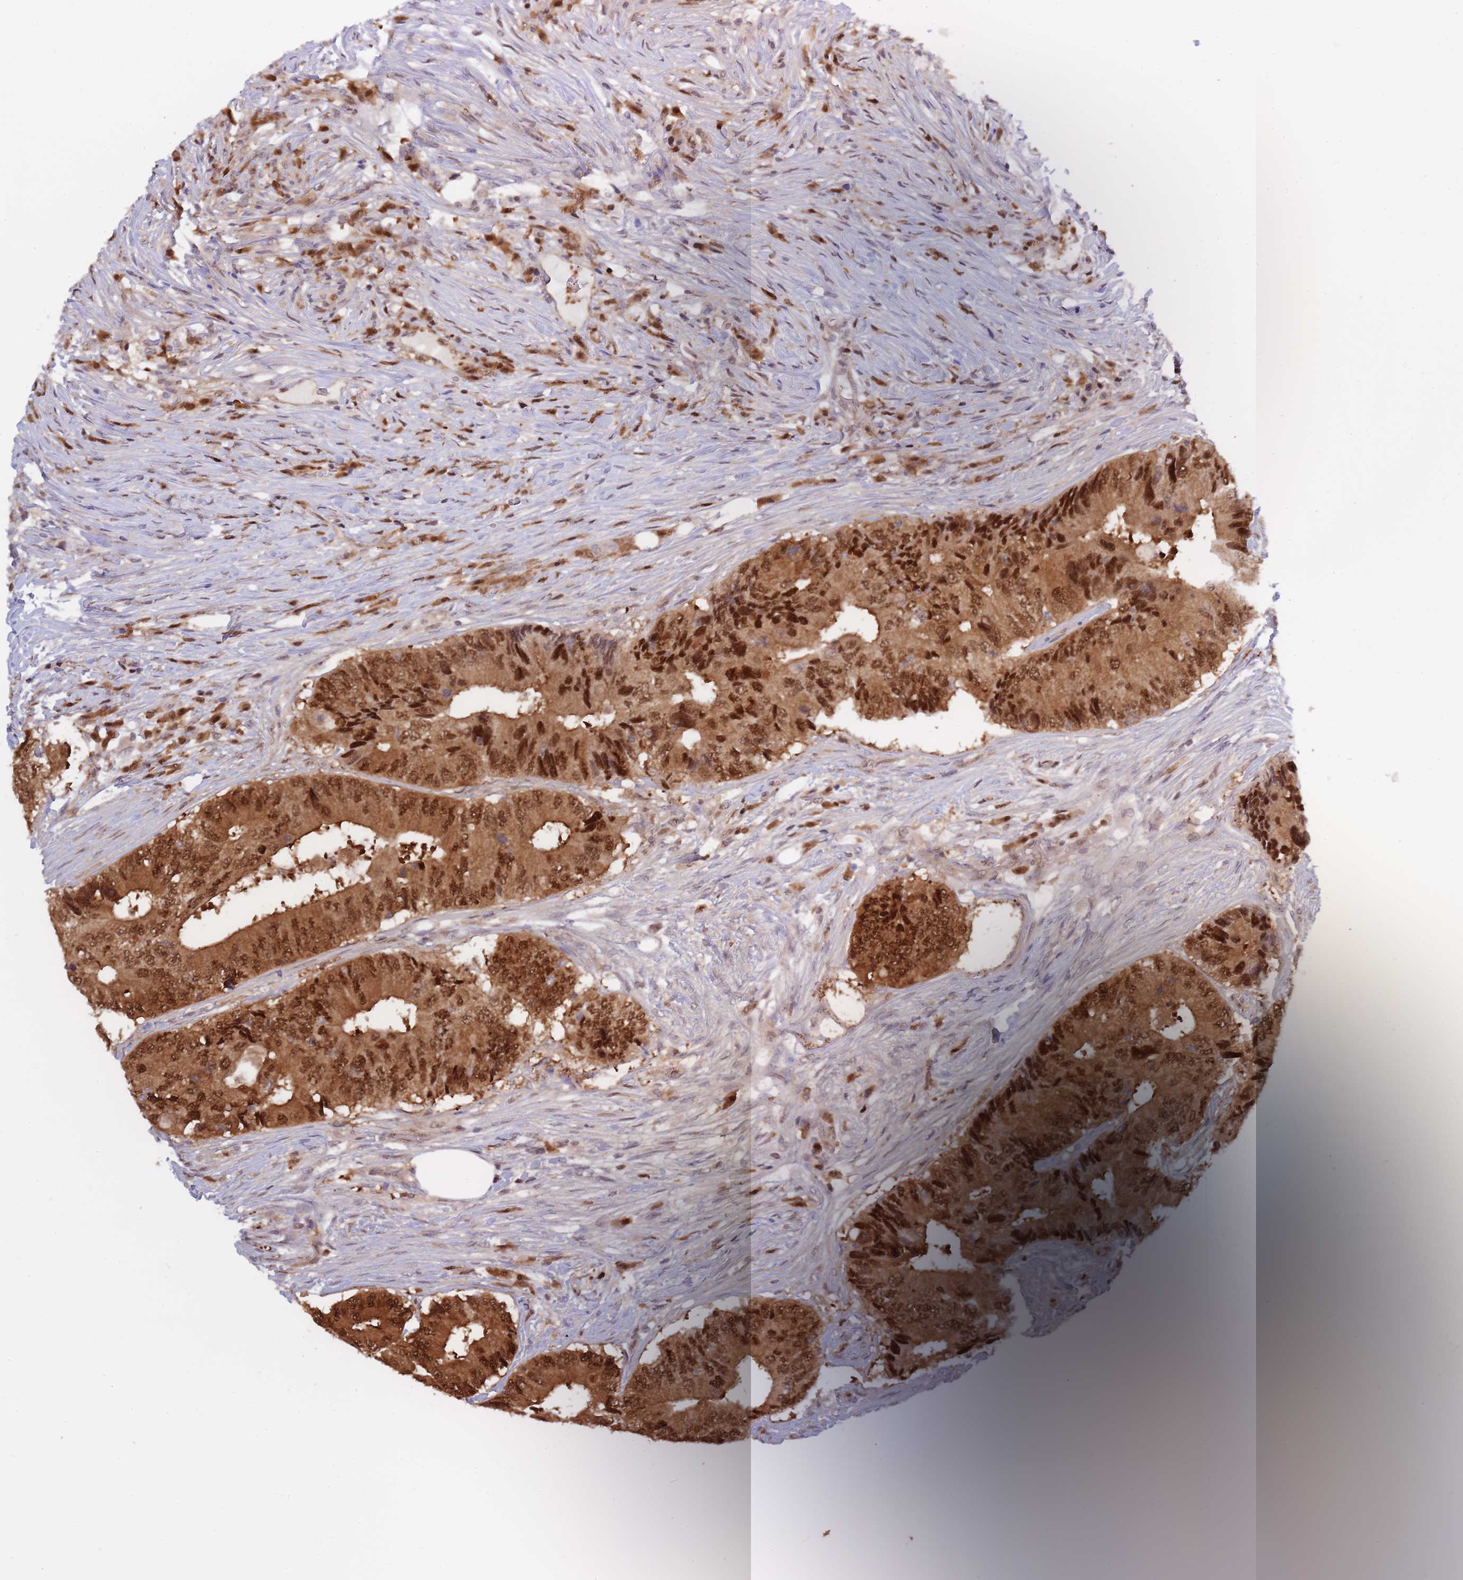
{"staining": {"intensity": "strong", "quantity": ">75%", "location": "cytoplasmic/membranous,nuclear"}, "tissue": "colorectal cancer", "cell_type": "Tumor cells", "image_type": "cancer", "snomed": [{"axis": "morphology", "description": "Adenocarcinoma, NOS"}, {"axis": "topography", "description": "Colon"}], "caption": "Immunohistochemical staining of colorectal cancer reveals strong cytoplasmic/membranous and nuclear protein positivity in approximately >75% of tumor cells.", "gene": "NSFL1C", "patient": {"sex": "male", "age": 71}}